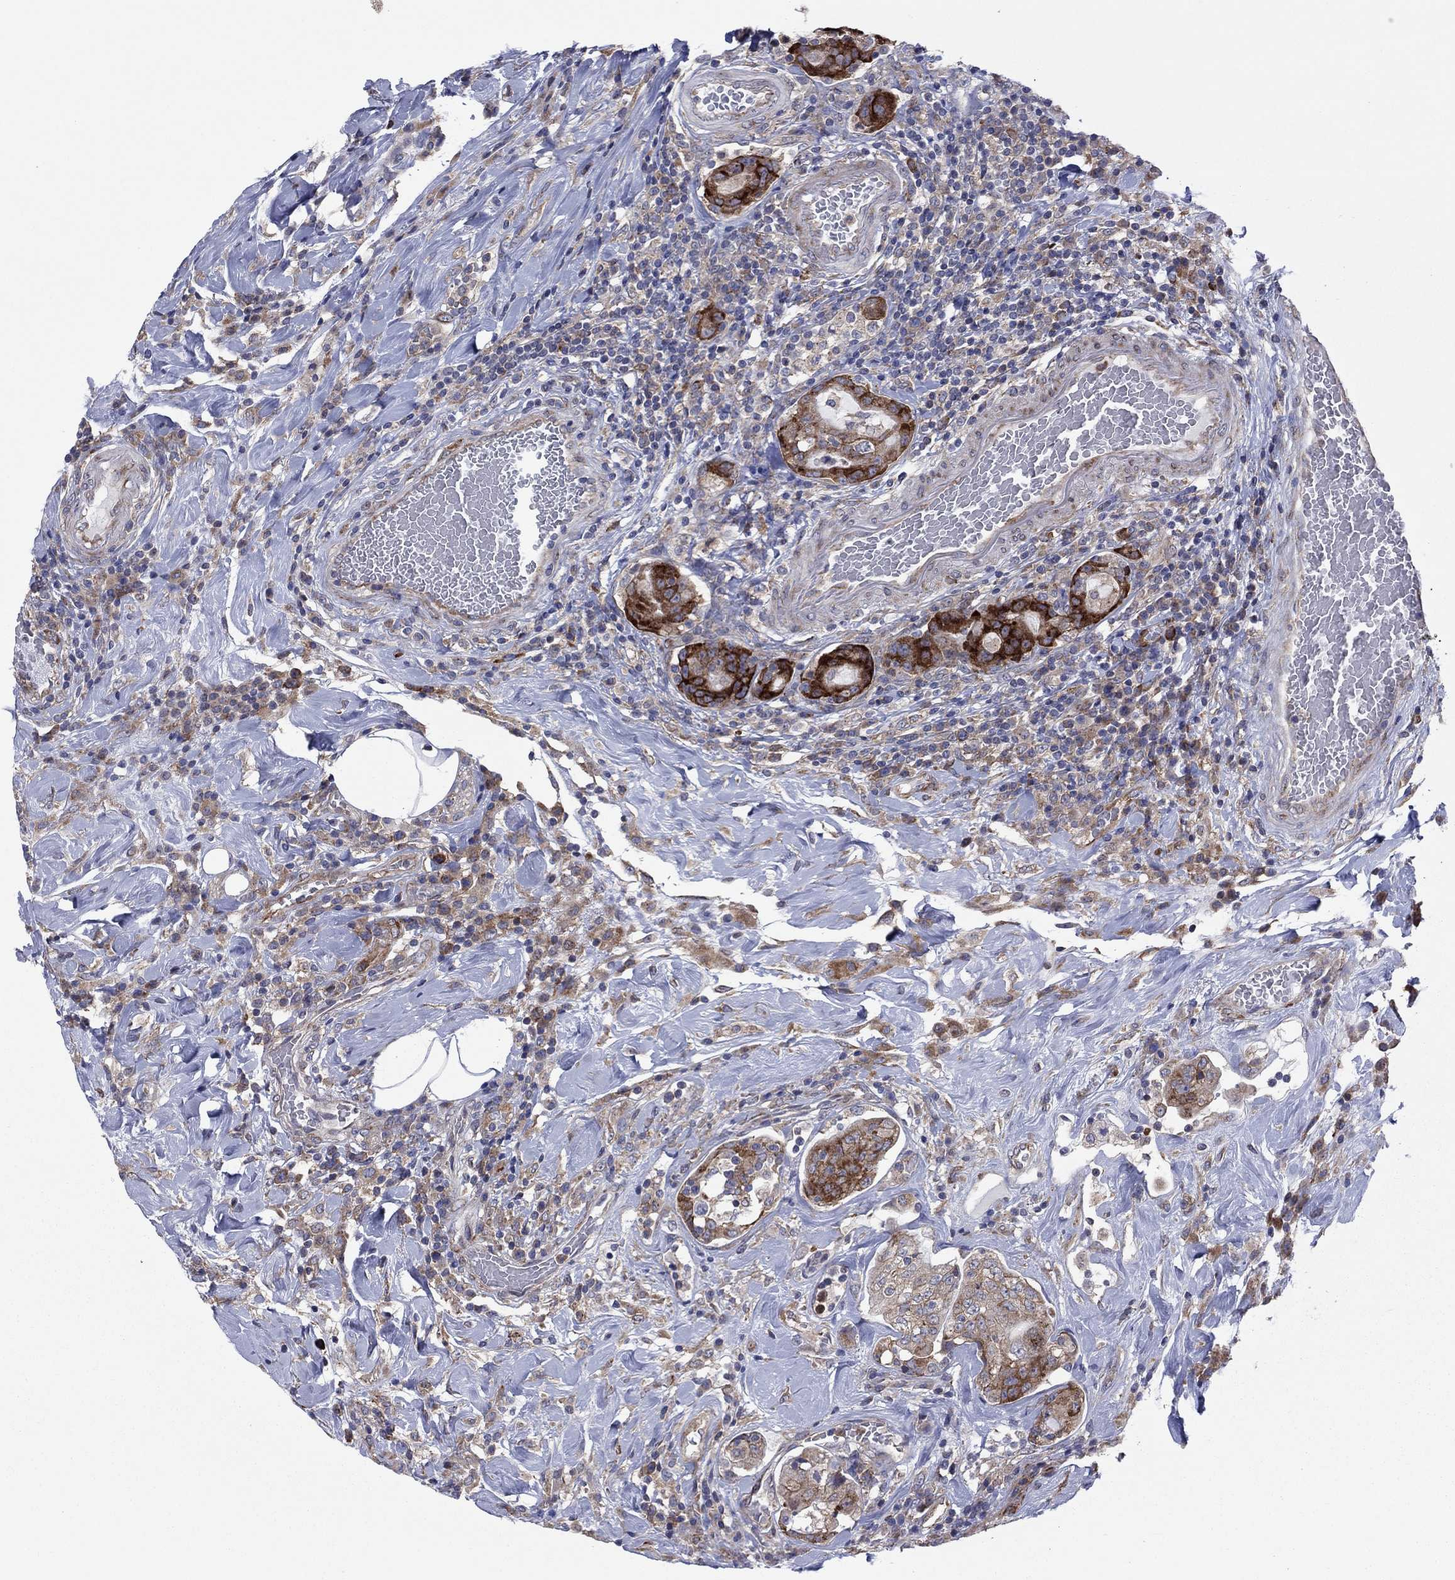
{"staining": {"intensity": "strong", "quantity": "25%-75%", "location": "cytoplasmic/membranous"}, "tissue": "colorectal cancer", "cell_type": "Tumor cells", "image_type": "cancer", "snomed": [{"axis": "morphology", "description": "Adenocarcinoma, NOS"}, {"axis": "topography", "description": "Colon"}], "caption": "Adenocarcinoma (colorectal) stained for a protein shows strong cytoplasmic/membranous positivity in tumor cells.", "gene": "GPR155", "patient": {"sex": "female", "age": 69}}